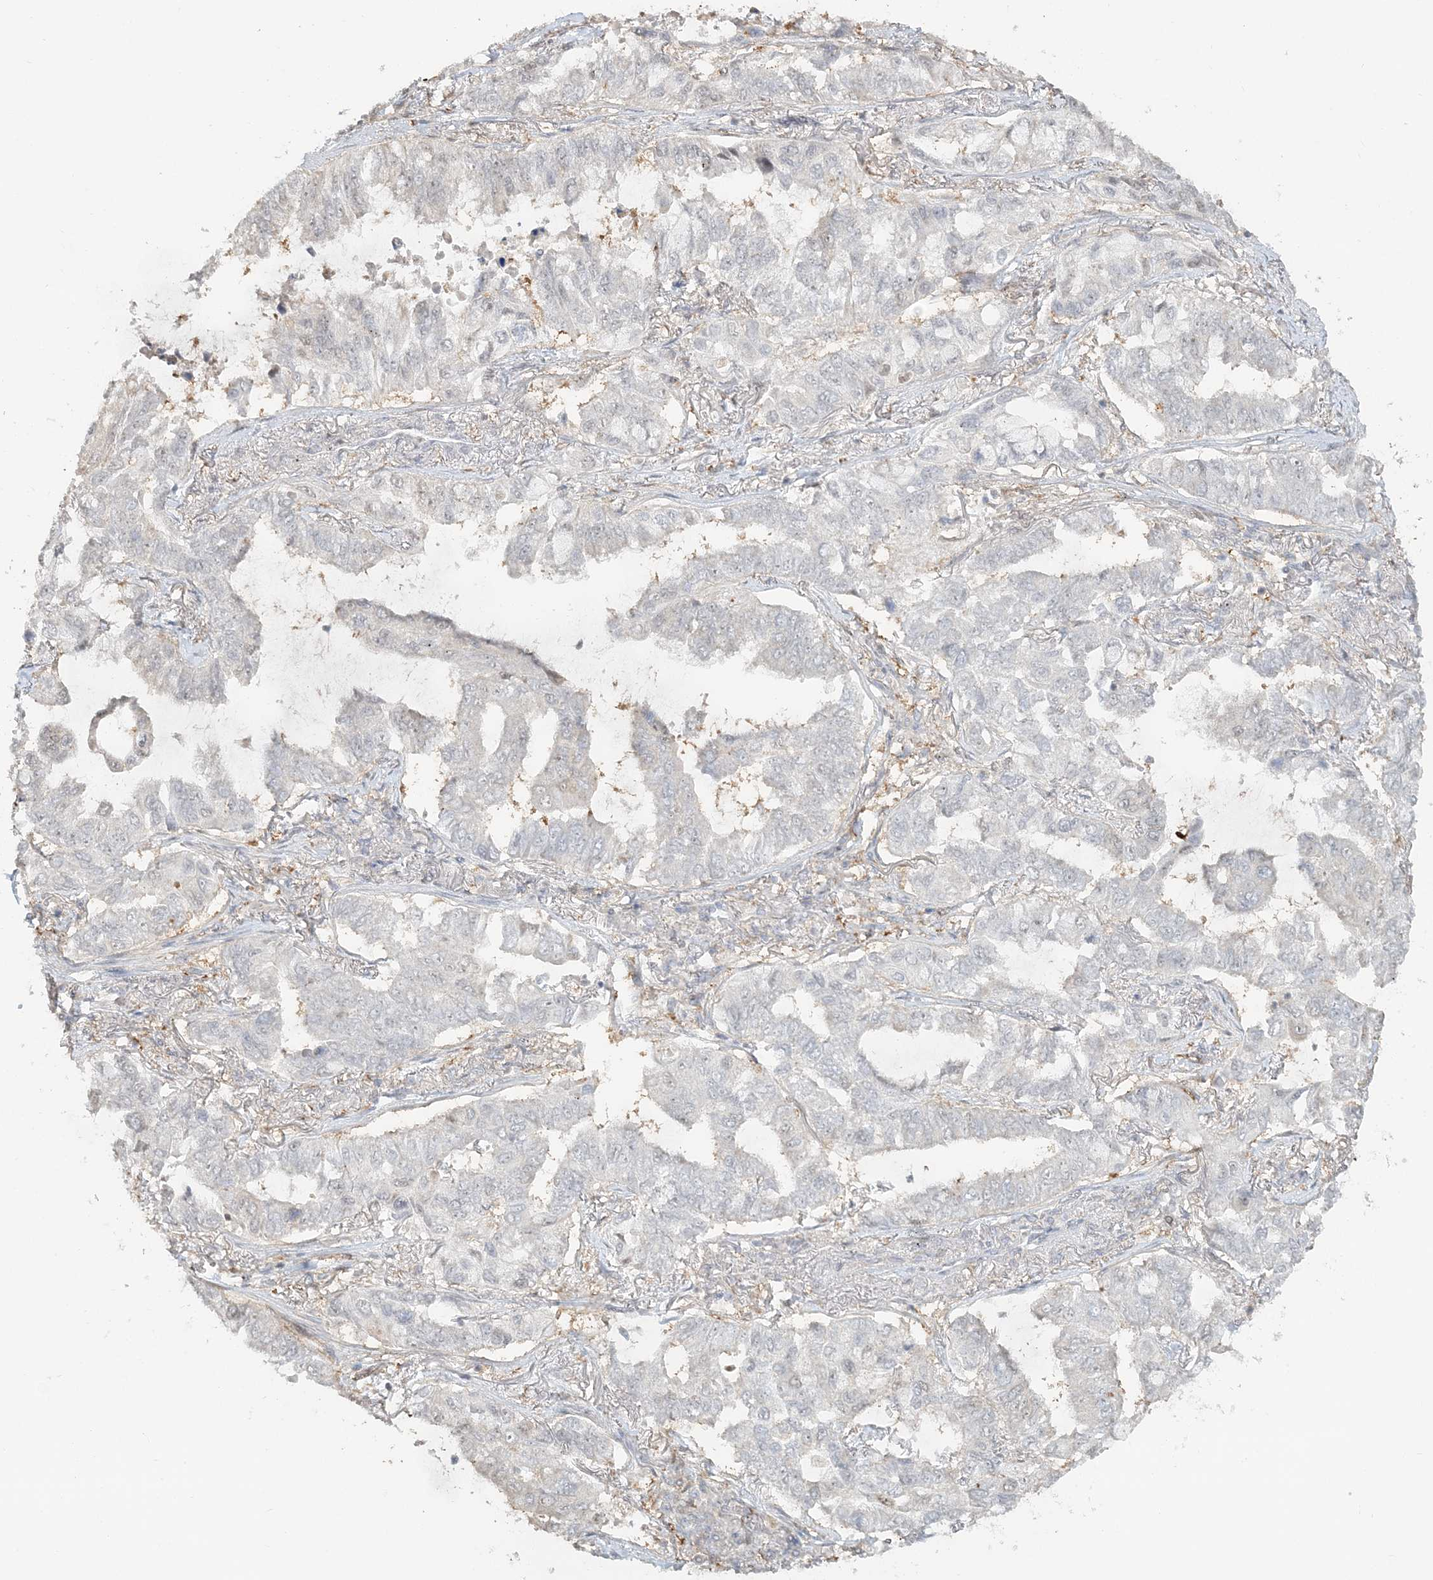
{"staining": {"intensity": "negative", "quantity": "none", "location": "none"}, "tissue": "lung cancer", "cell_type": "Tumor cells", "image_type": "cancer", "snomed": [{"axis": "morphology", "description": "Adenocarcinoma, NOS"}, {"axis": "topography", "description": "Lung"}], "caption": "Immunohistochemical staining of lung cancer exhibits no significant positivity in tumor cells.", "gene": "SUMO2", "patient": {"sex": "male", "age": 64}}